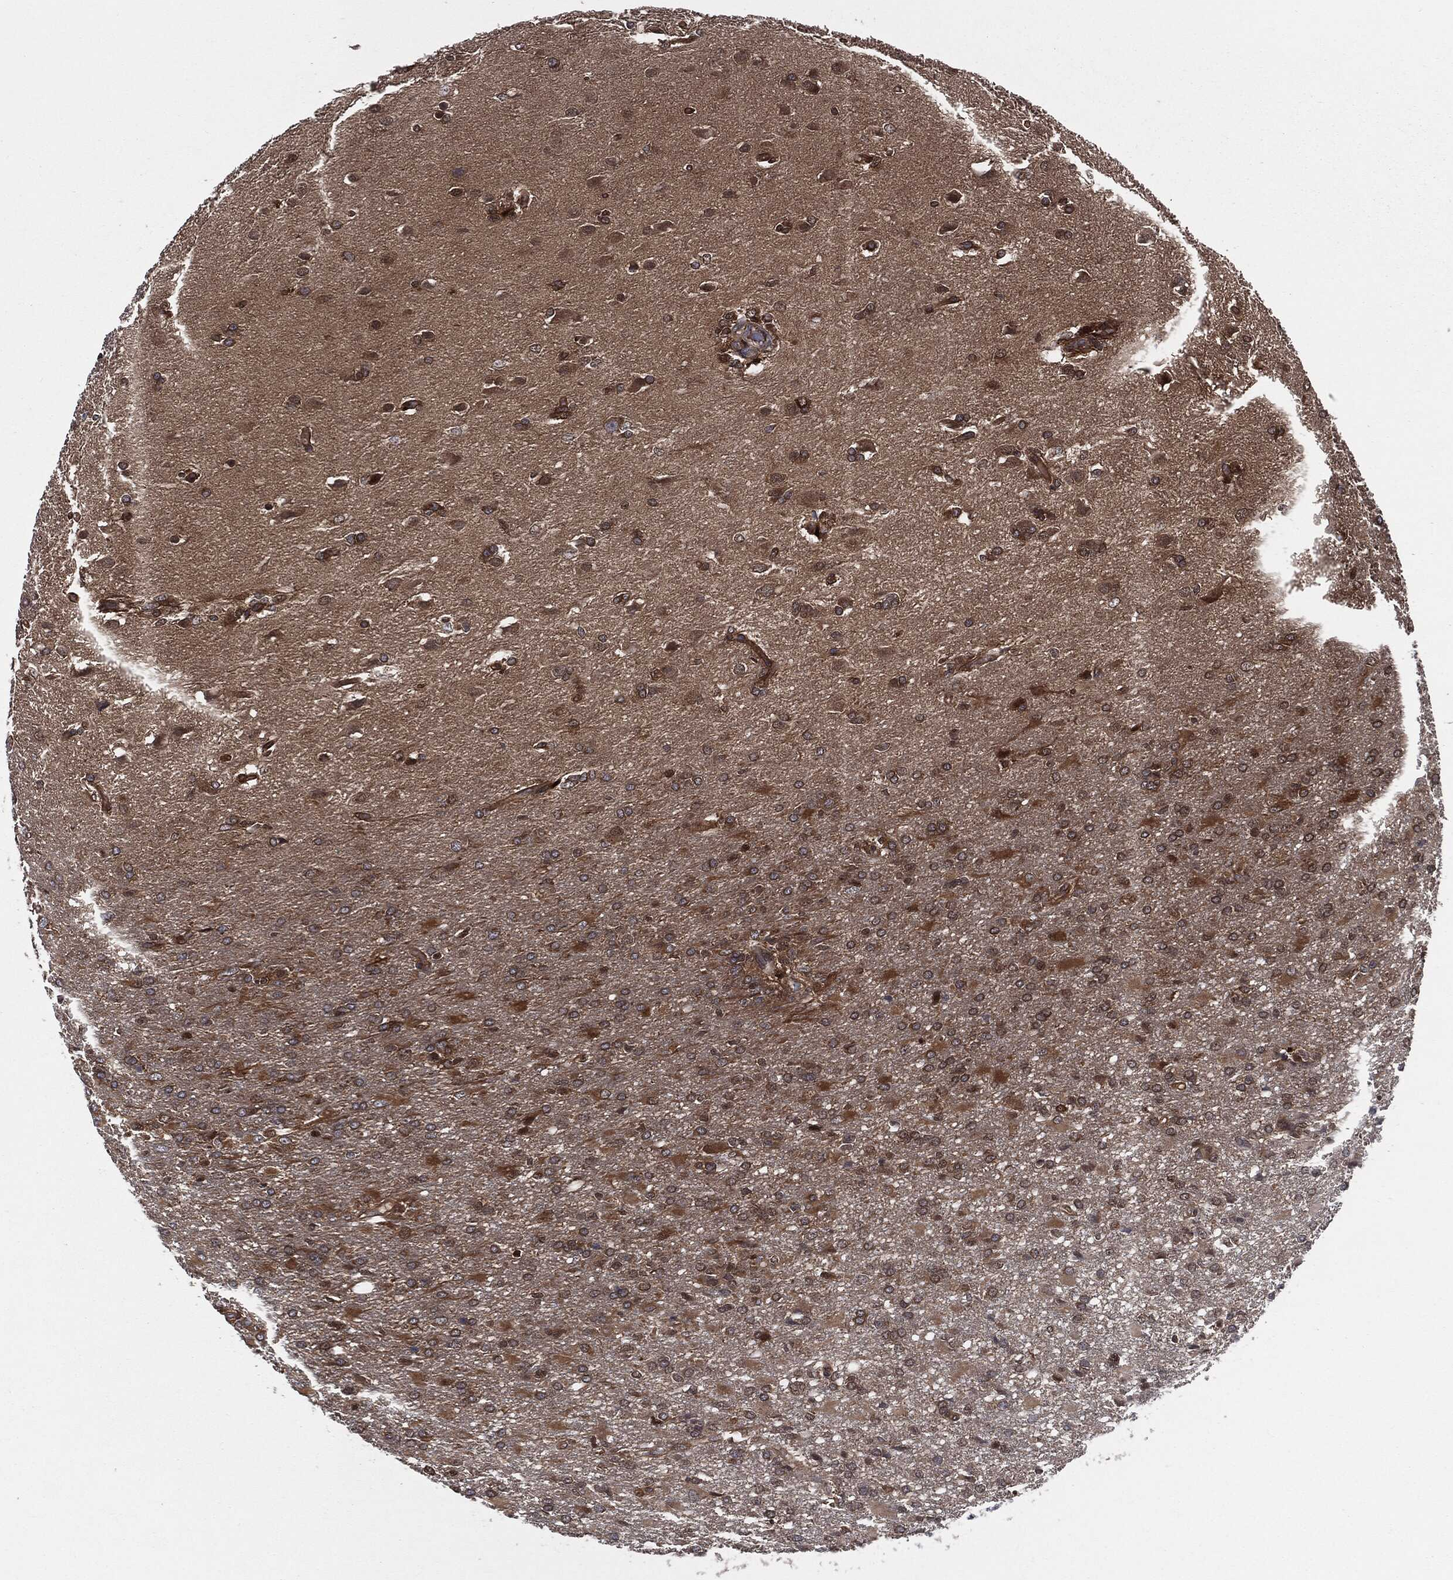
{"staining": {"intensity": "moderate", "quantity": "25%-75%", "location": "cytoplasmic/membranous"}, "tissue": "glioma", "cell_type": "Tumor cells", "image_type": "cancer", "snomed": [{"axis": "morphology", "description": "Glioma, malignant, High grade"}, {"axis": "topography", "description": "Brain"}], "caption": "Tumor cells display moderate cytoplasmic/membranous expression in approximately 25%-75% of cells in high-grade glioma (malignant).", "gene": "XPNPEP1", "patient": {"sex": "male", "age": 68}}